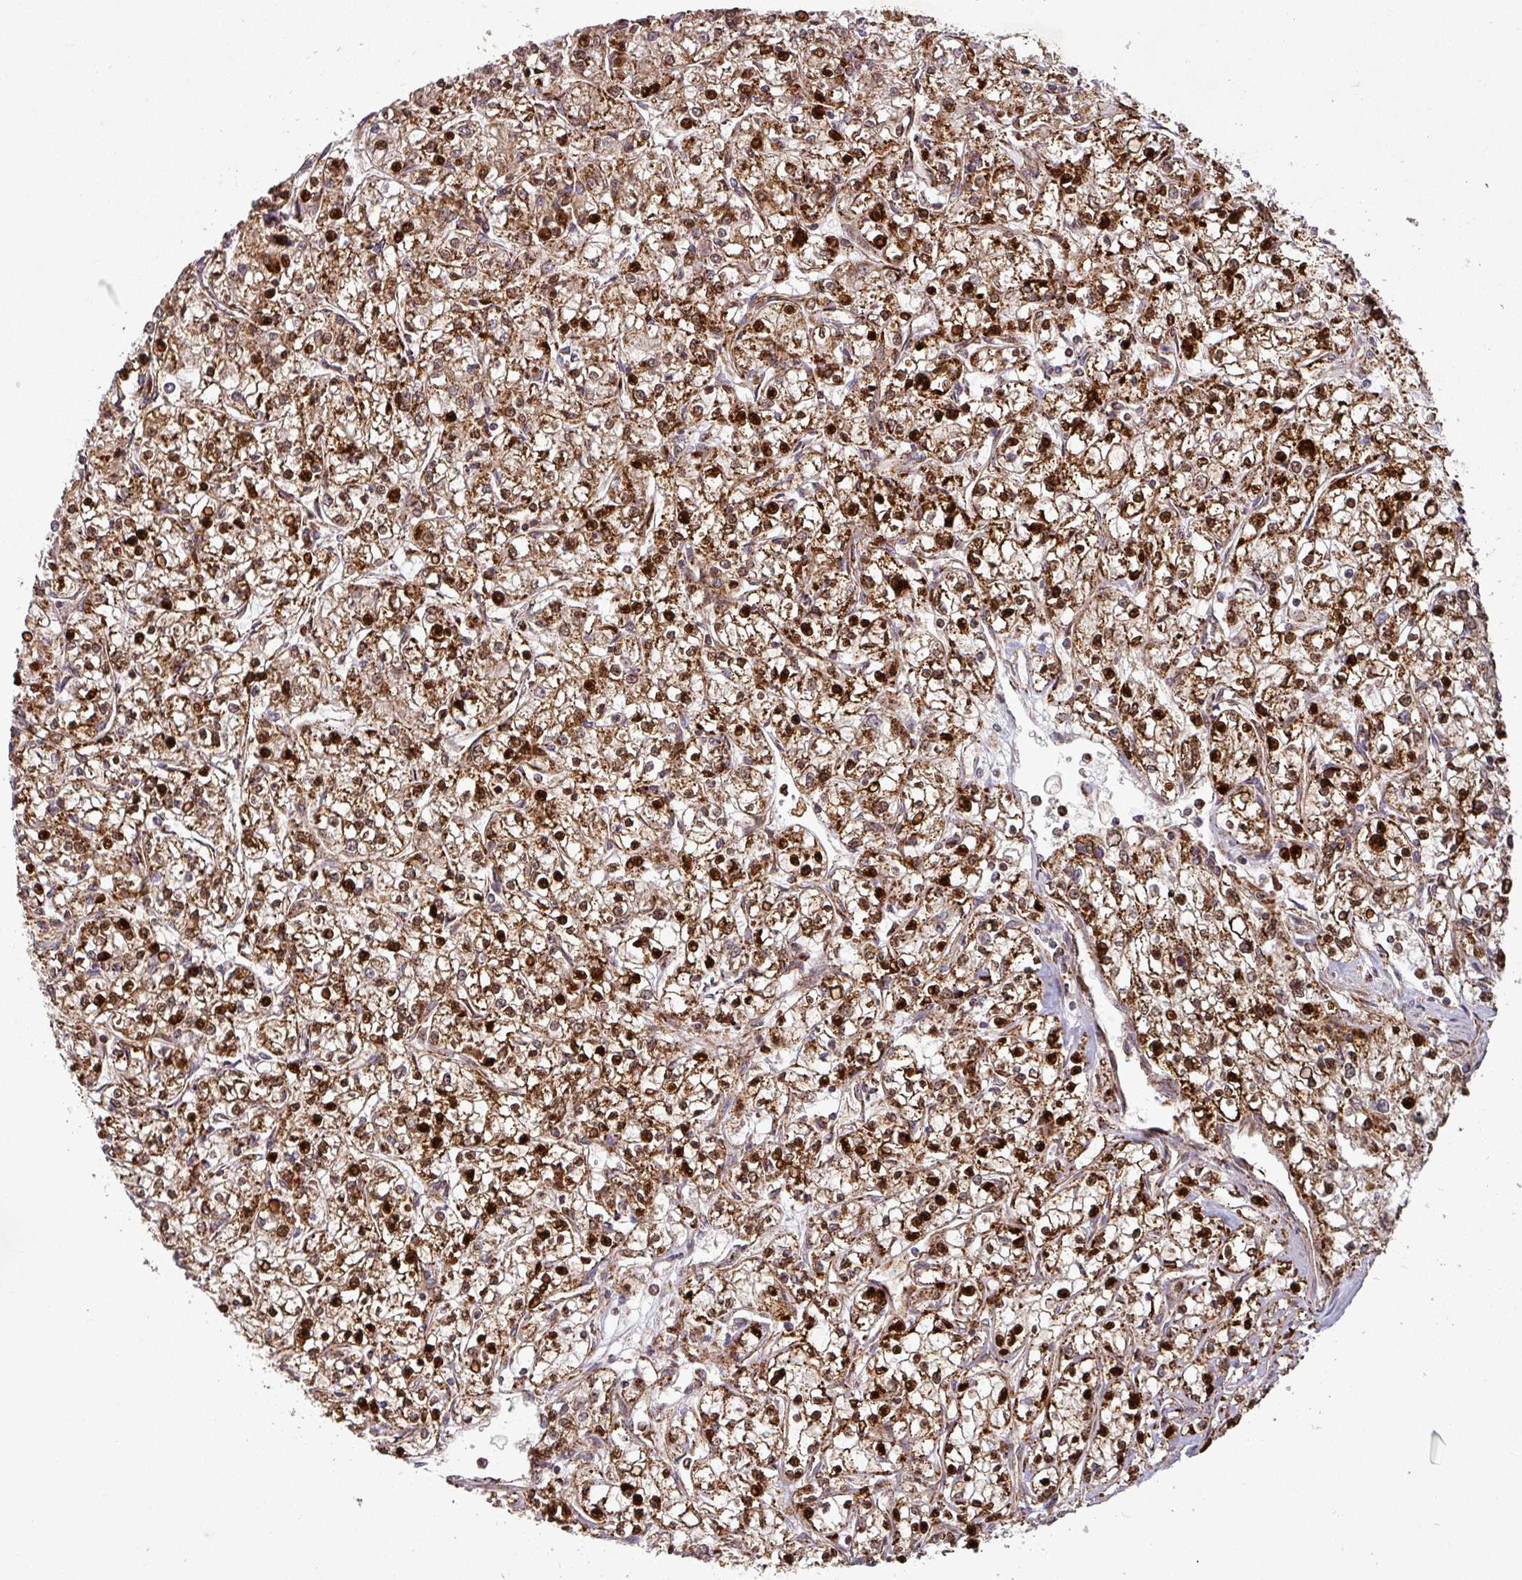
{"staining": {"intensity": "strong", "quantity": ">75%", "location": "cytoplasmic/membranous,nuclear"}, "tissue": "renal cancer", "cell_type": "Tumor cells", "image_type": "cancer", "snomed": [{"axis": "morphology", "description": "Adenocarcinoma, NOS"}, {"axis": "topography", "description": "Kidney"}], "caption": "The image demonstrates immunohistochemical staining of renal cancer (adenocarcinoma). There is strong cytoplasmic/membranous and nuclear expression is seen in about >75% of tumor cells. The staining was performed using DAB (3,3'-diaminobenzidine), with brown indicating positive protein expression. Nuclei are stained blue with hematoxylin.", "gene": "GPD2", "patient": {"sex": "female", "age": 59}}